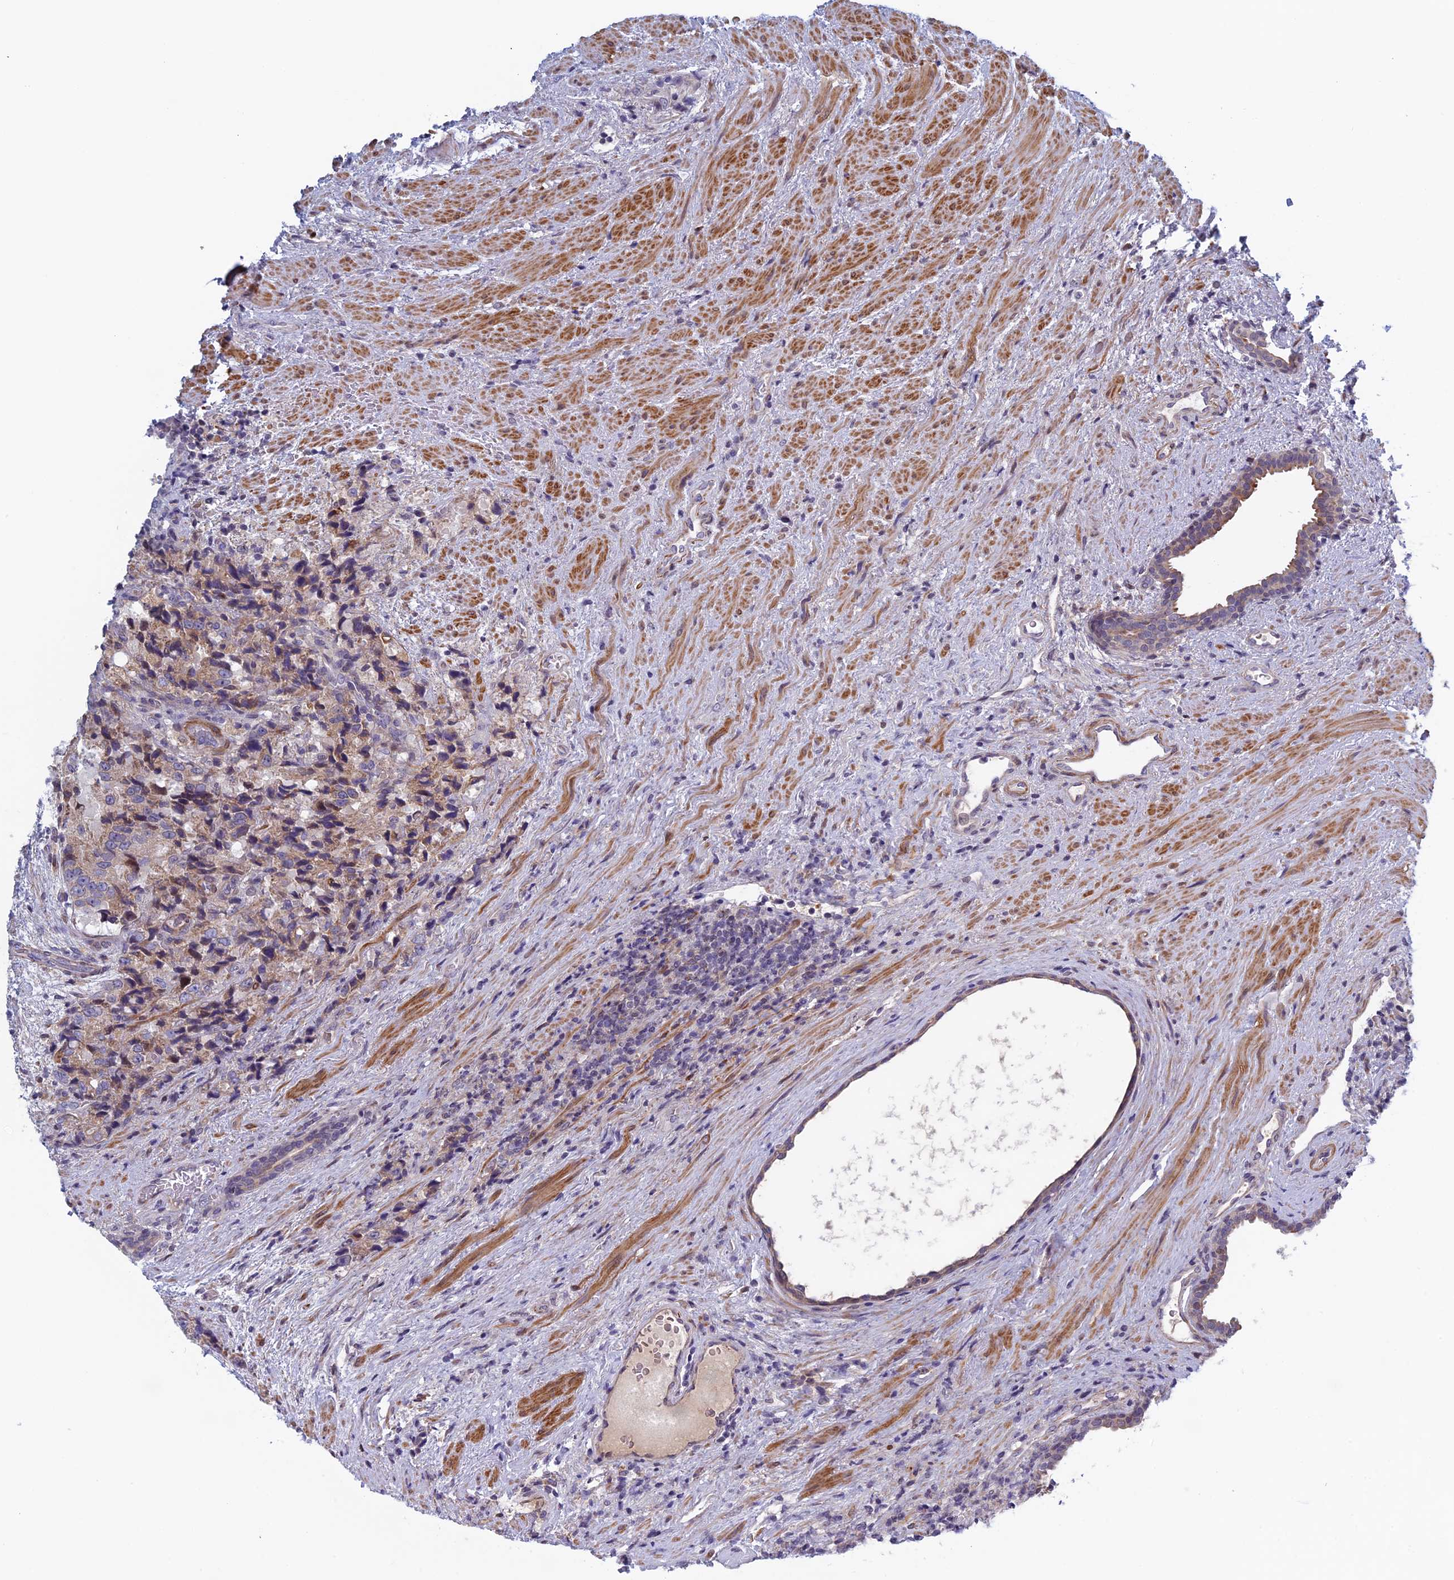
{"staining": {"intensity": "weak", "quantity": "25%-75%", "location": "cytoplasmic/membranous"}, "tissue": "prostate cancer", "cell_type": "Tumor cells", "image_type": "cancer", "snomed": [{"axis": "morphology", "description": "Adenocarcinoma, High grade"}, {"axis": "topography", "description": "Prostate"}], "caption": "Human prostate cancer (high-grade adenocarcinoma) stained for a protein (brown) shows weak cytoplasmic/membranous positive expression in approximately 25%-75% of tumor cells.", "gene": "FADS1", "patient": {"sex": "male", "age": 70}}